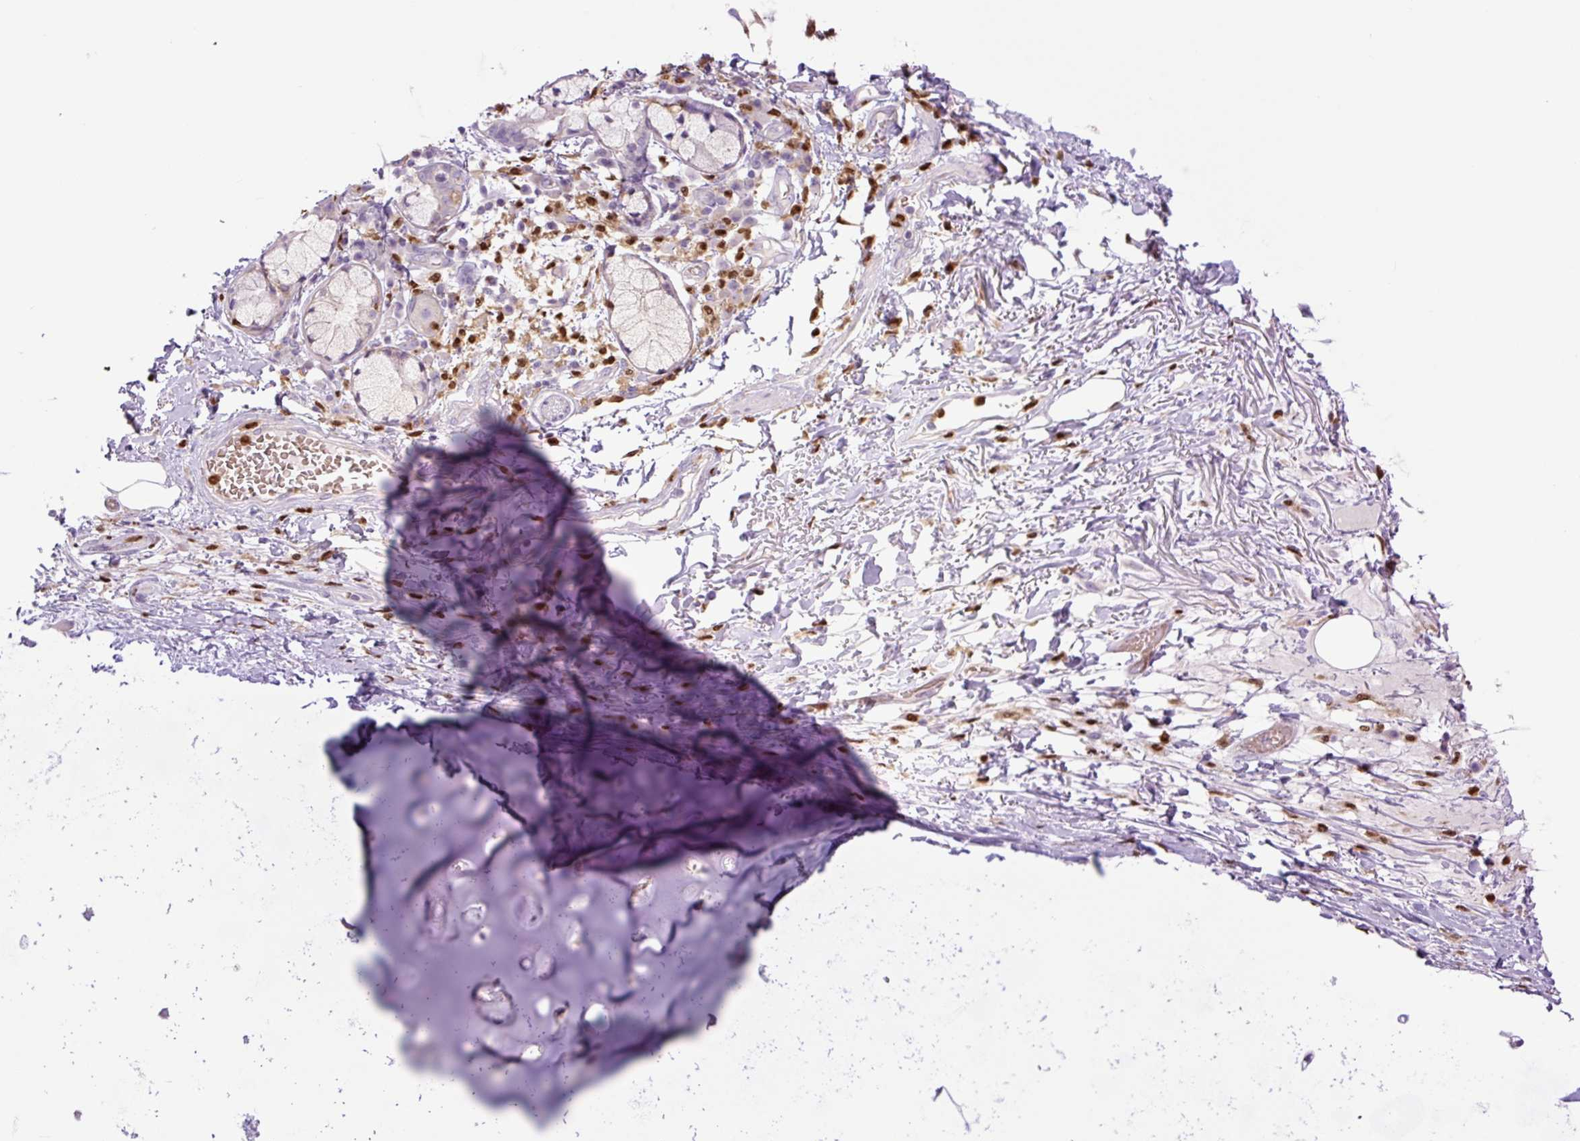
{"staining": {"intensity": "negative", "quantity": "none", "location": "none"}, "tissue": "adipose tissue", "cell_type": "Adipocytes", "image_type": "normal", "snomed": [{"axis": "morphology", "description": "Normal tissue, NOS"}, {"axis": "topography", "description": "Cartilage tissue"}, {"axis": "topography", "description": "Bronchus"}], "caption": "A high-resolution micrograph shows immunohistochemistry staining of normal adipose tissue, which exhibits no significant positivity in adipocytes. The staining was performed using DAB to visualize the protein expression in brown, while the nuclei were stained in blue with hematoxylin (Magnification: 20x).", "gene": "SPI1", "patient": {"sex": "male", "age": 56}}